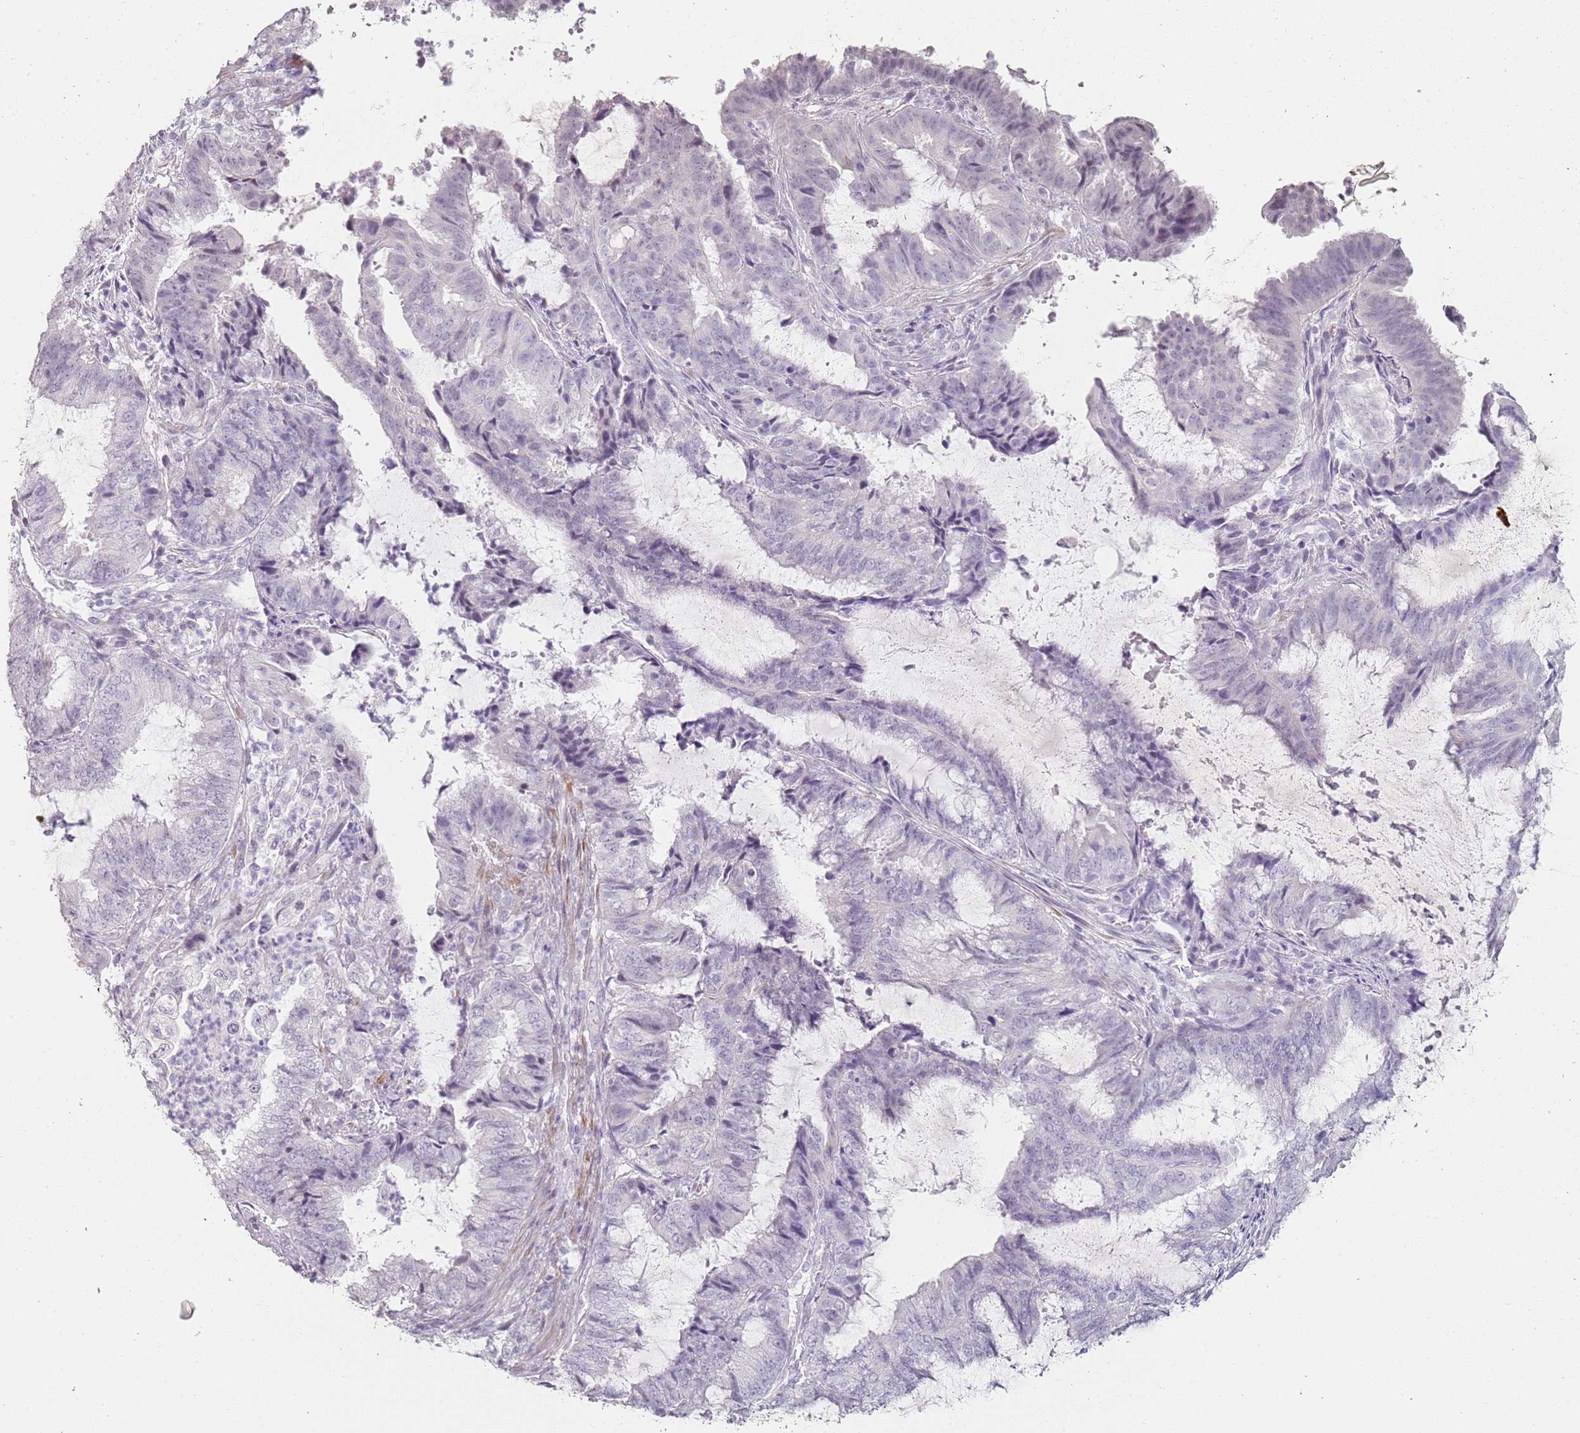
{"staining": {"intensity": "negative", "quantity": "none", "location": "none"}, "tissue": "endometrial cancer", "cell_type": "Tumor cells", "image_type": "cancer", "snomed": [{"axis": "morphology", "description": "Adenocarcinoma, NOS"}, {"axis": "topography", "description": "Endometrium"}], "caption": "High power microscopy image of an immunohistochemistry histopathology image of adenocarcinoma (endometrial), revealing no significant staining in tumor cells. Brightfield microscopy of immunohistochemistry stained with DAB (brown) and hematoxylin (blue), captured at high magnification.", "gene": "DNAH11", "patient": {"sex": "female", "age": 51}}